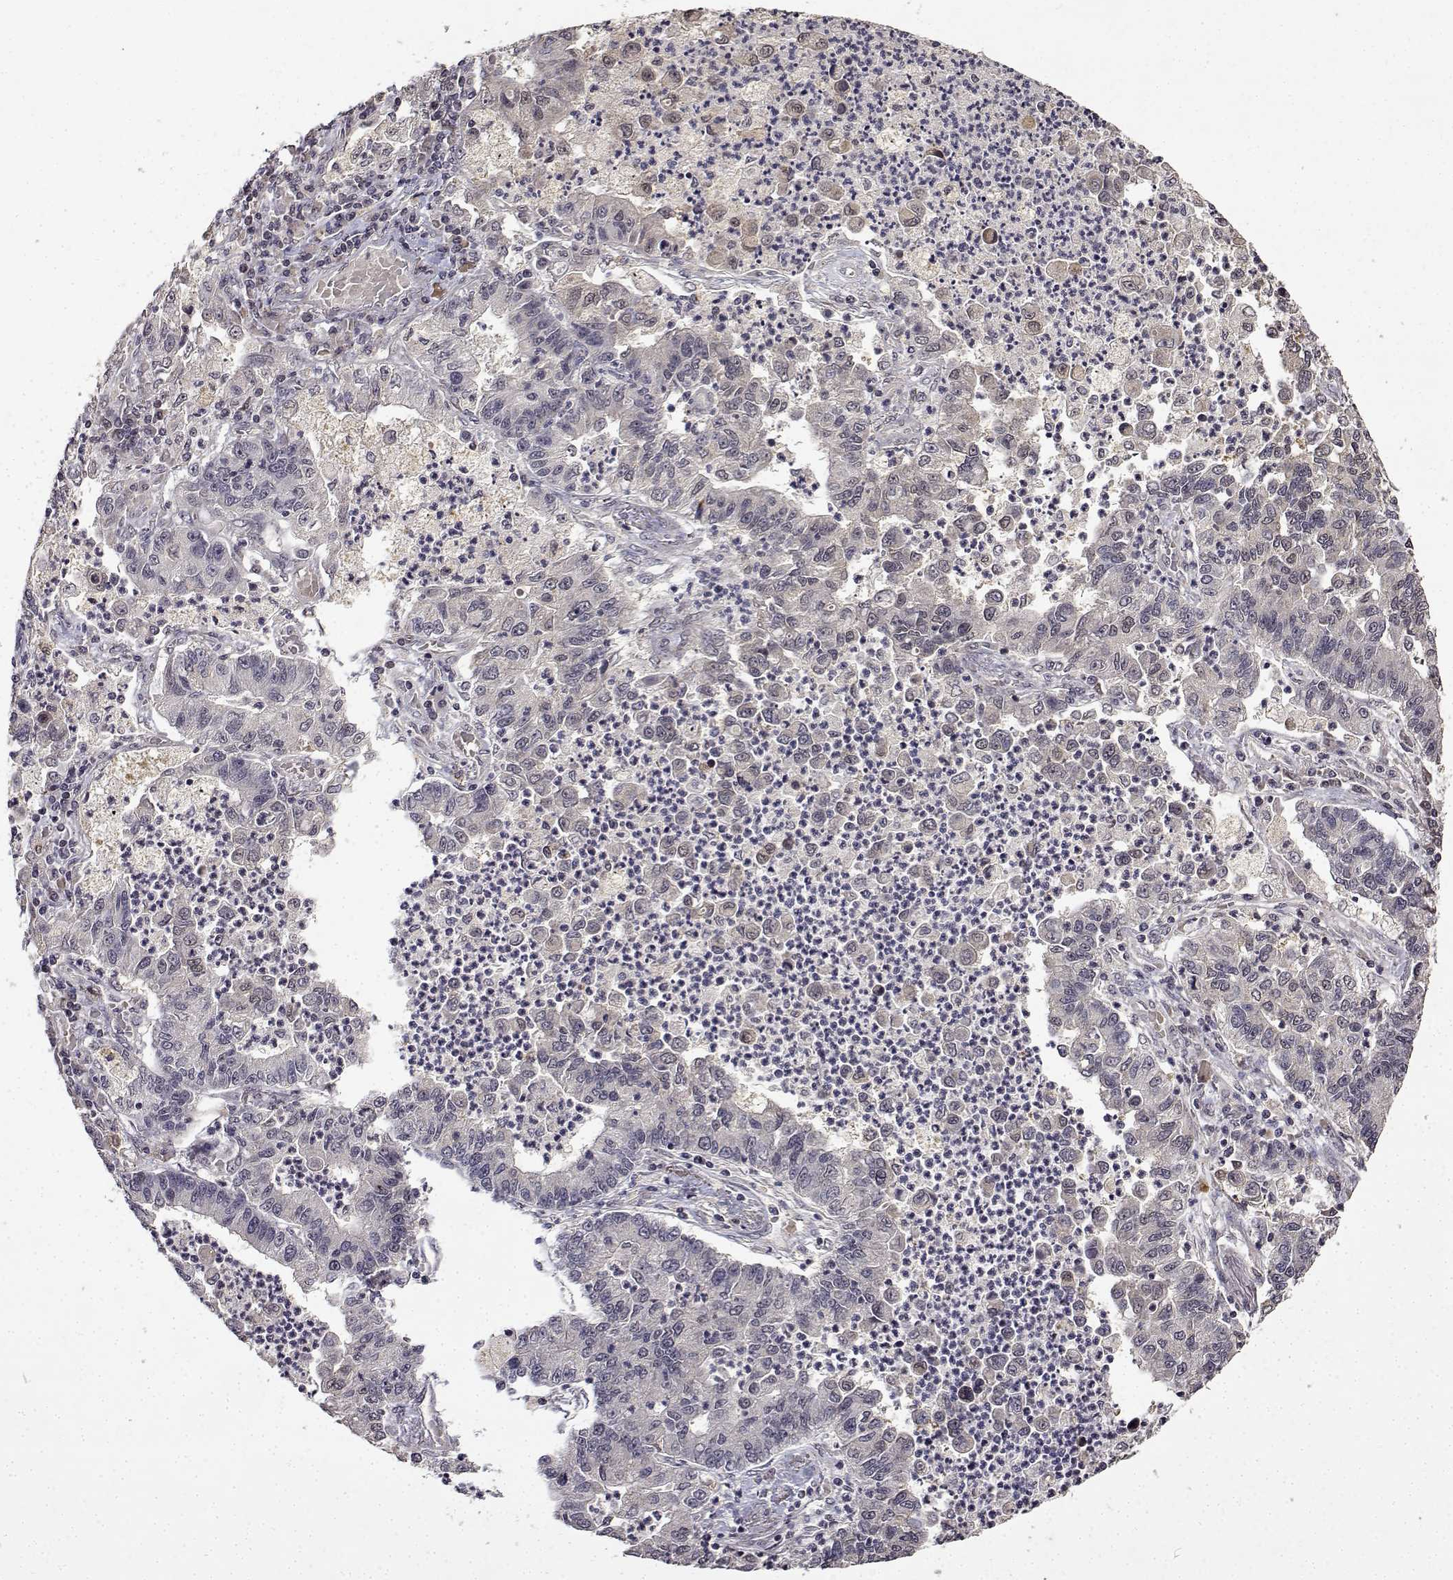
{"staining": {"intensity": "negative", "quantity": "none", "location": "none"}, "tissue": "lung cancer", "cell_type": "Tumor cells", "image_type": "cancer", "snomed": [{"axis": "morphology", "description": "Adenocarcinoma, NOS"}, {"axis": "topography", "description": "Lung"}], "caption": "DAB immunohistochemical staining of human lung cancer (adenocarcinoma) reveals no significant expression in tumor cells.", "gene": "BDNF", "patient": {"sex": "female", "age": 57}}